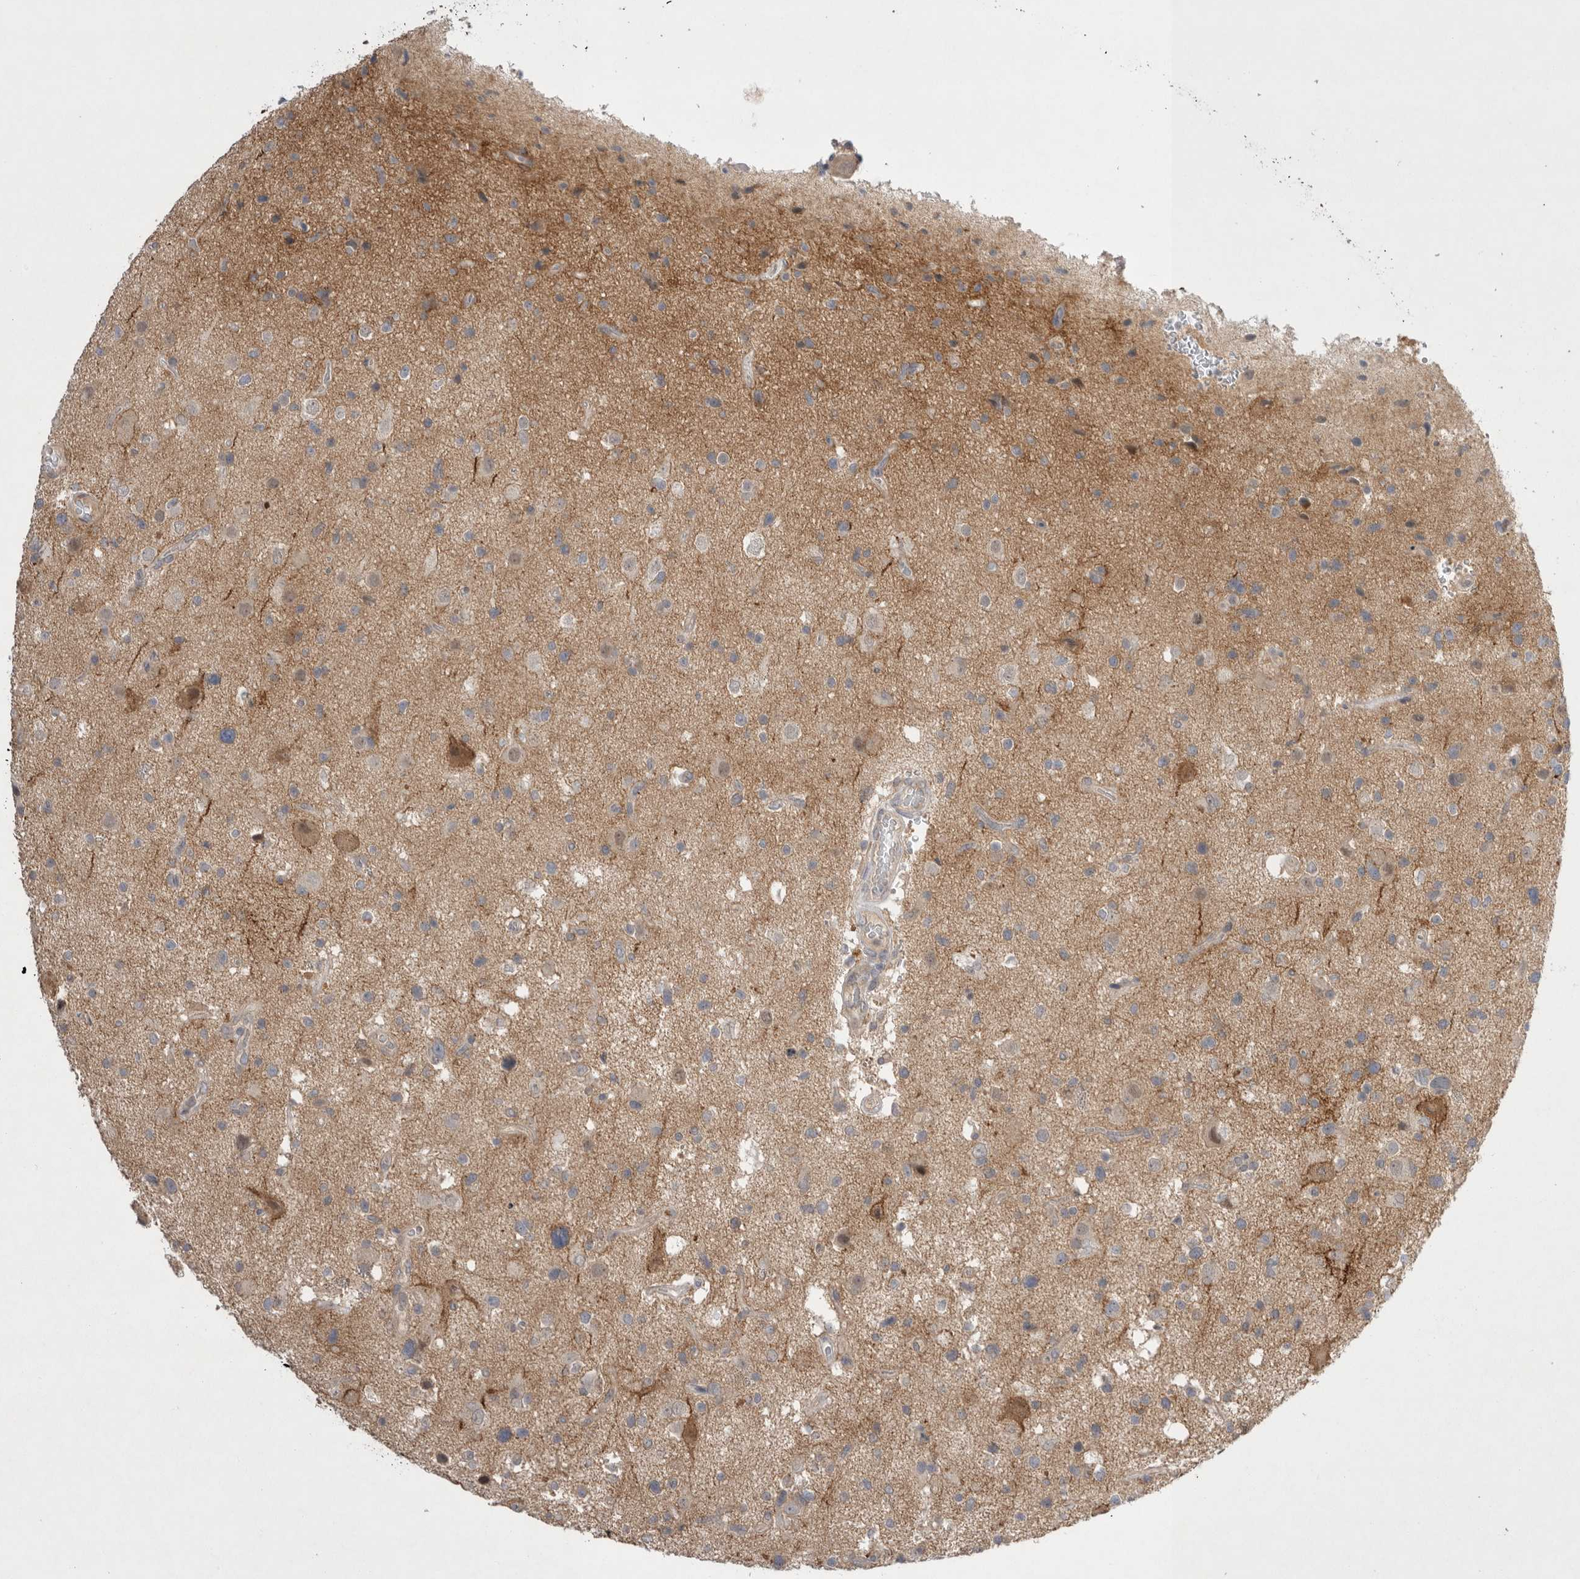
{"staining": {"intensity": "weak", "quantity": "<25%", "location": "cytoplasmic/membranous"}, "tissue": "glioma", "cell_type": "Tumor cells", "image_type": "cancer", "snomed": [{"axis": "morphology", "description": "Glioma, malignant, High grade"}, {"axis": "topography", "description": "Brain"}], "caption": "DAB immunohistochemical staining of human glioma demonstrates no significant expression in tumor cells.", "gene": "NRCAM", "patient": {"sex": "male", "age": 33}}